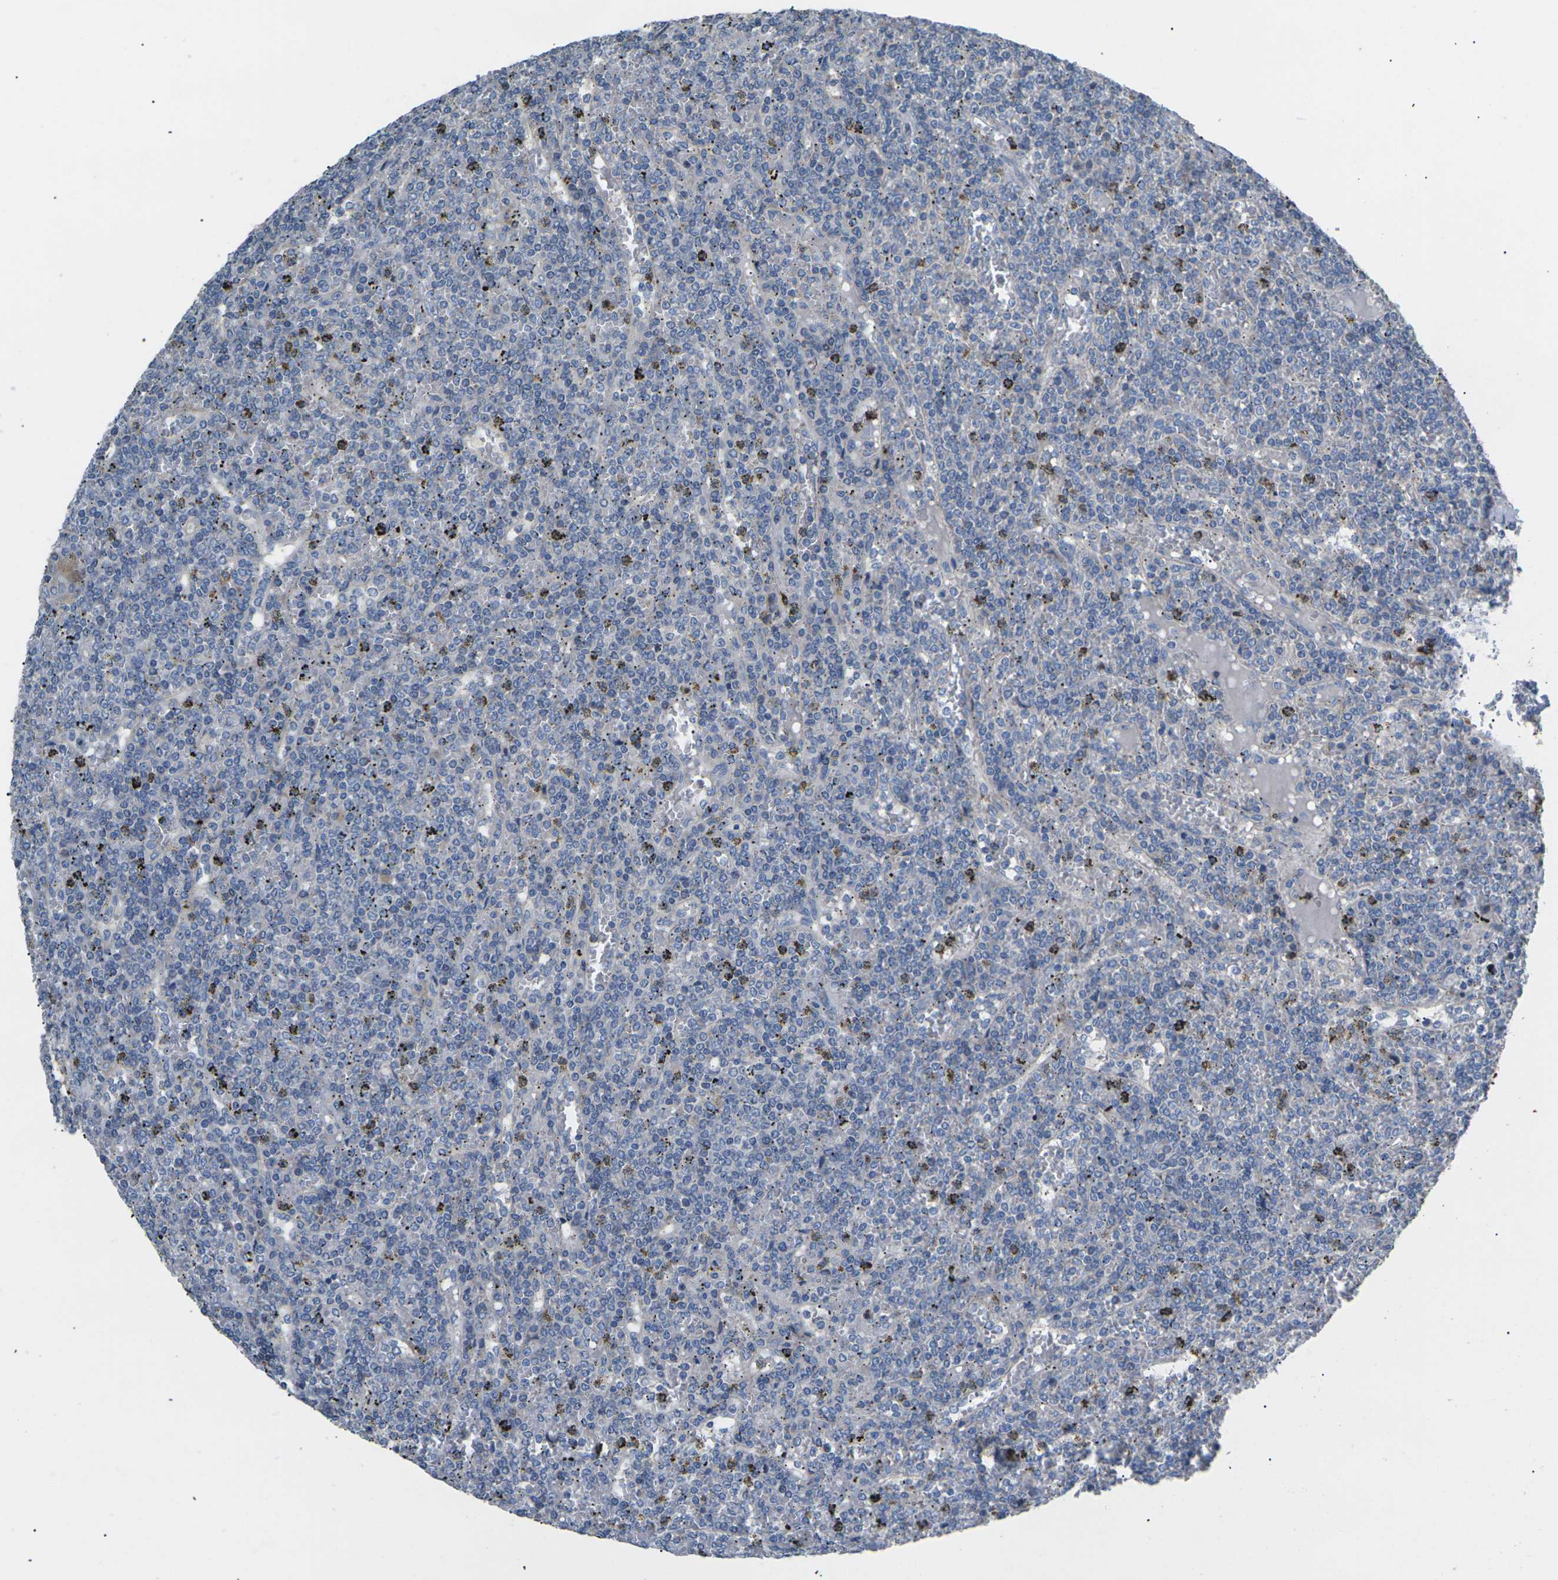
{"staining": {"intensity": "negative", "quantity": "none", "location": "none"}, "tissue": "lymphoma", "cell_type": "Tumor cells", "image_type": "cancer", "snomed": [{"axis": "morphology", "description": "Malignant lymphoma, non-Hodgkin's type, Low grade"}, {"axis": "topography", "description": "Spleen"}], "caption": "Protein analysis of lymphoma demonstrates no significant positivity in tumor cells. Nuclei are stained in blue.", "gene": "KLHDC8B", "patient": {"sex": "female", "age": 19}}